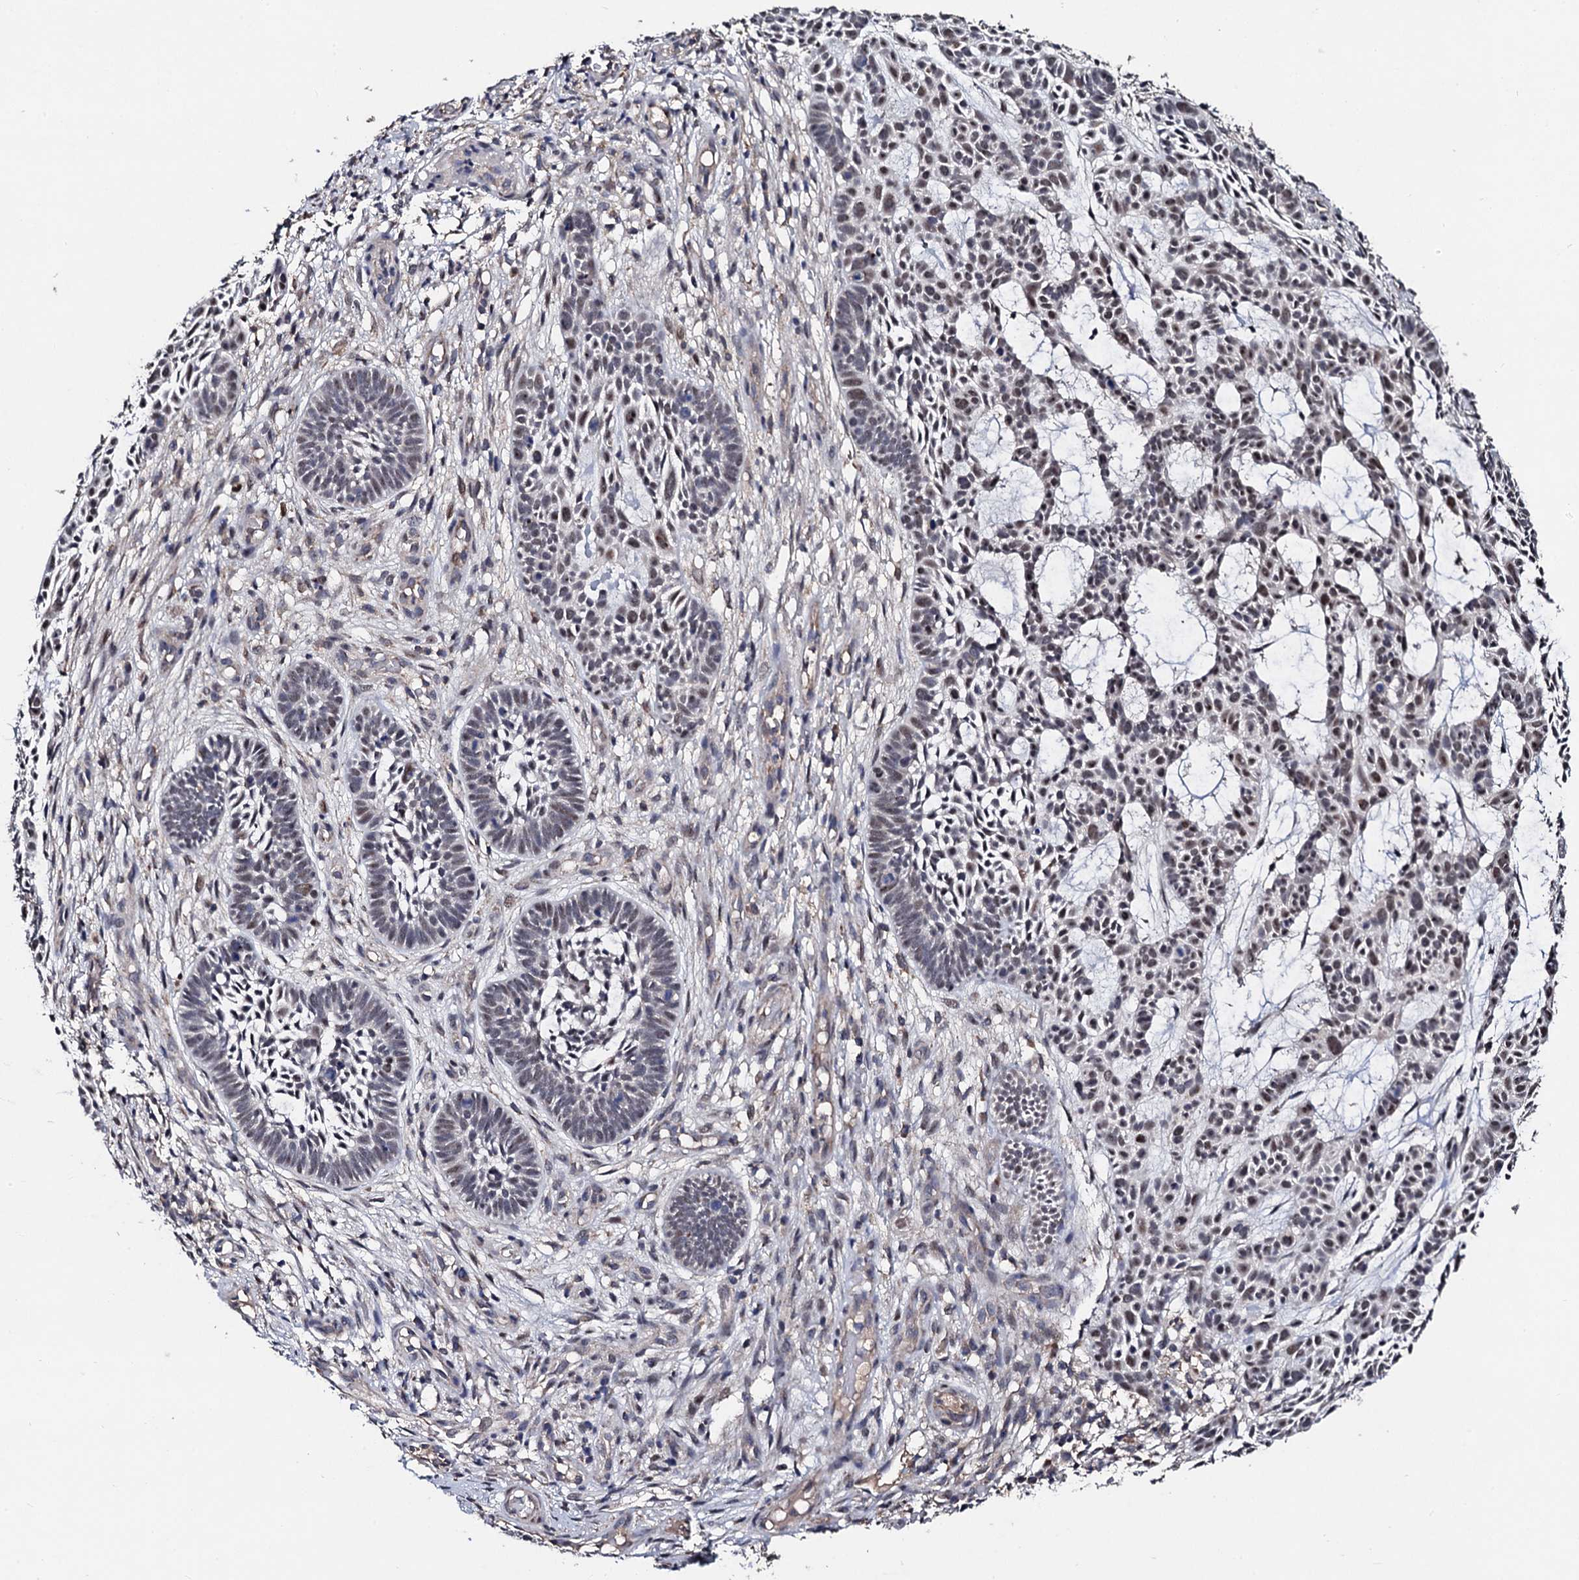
{"staining": {"intensity": "weak", "quantity": ">75%", "location": "nuclear"}, "tissue": "skin cancer", "cell_type": "Tumor cells", "image_type": "cancer", "snomed": [{"axis": "morphology", "description": "Basal cell carcinoma"}, {"axis": "topography", "description": "Skin"}], "caption": "IHC image of basal cell carcinoma (skin) stained for a protein (brown), which exhibits low levels of weak nuclear staining in approximately >75% of tumor cells.", "gene": "PPTC7", "patient": {"sex": "male", "age": 89}}